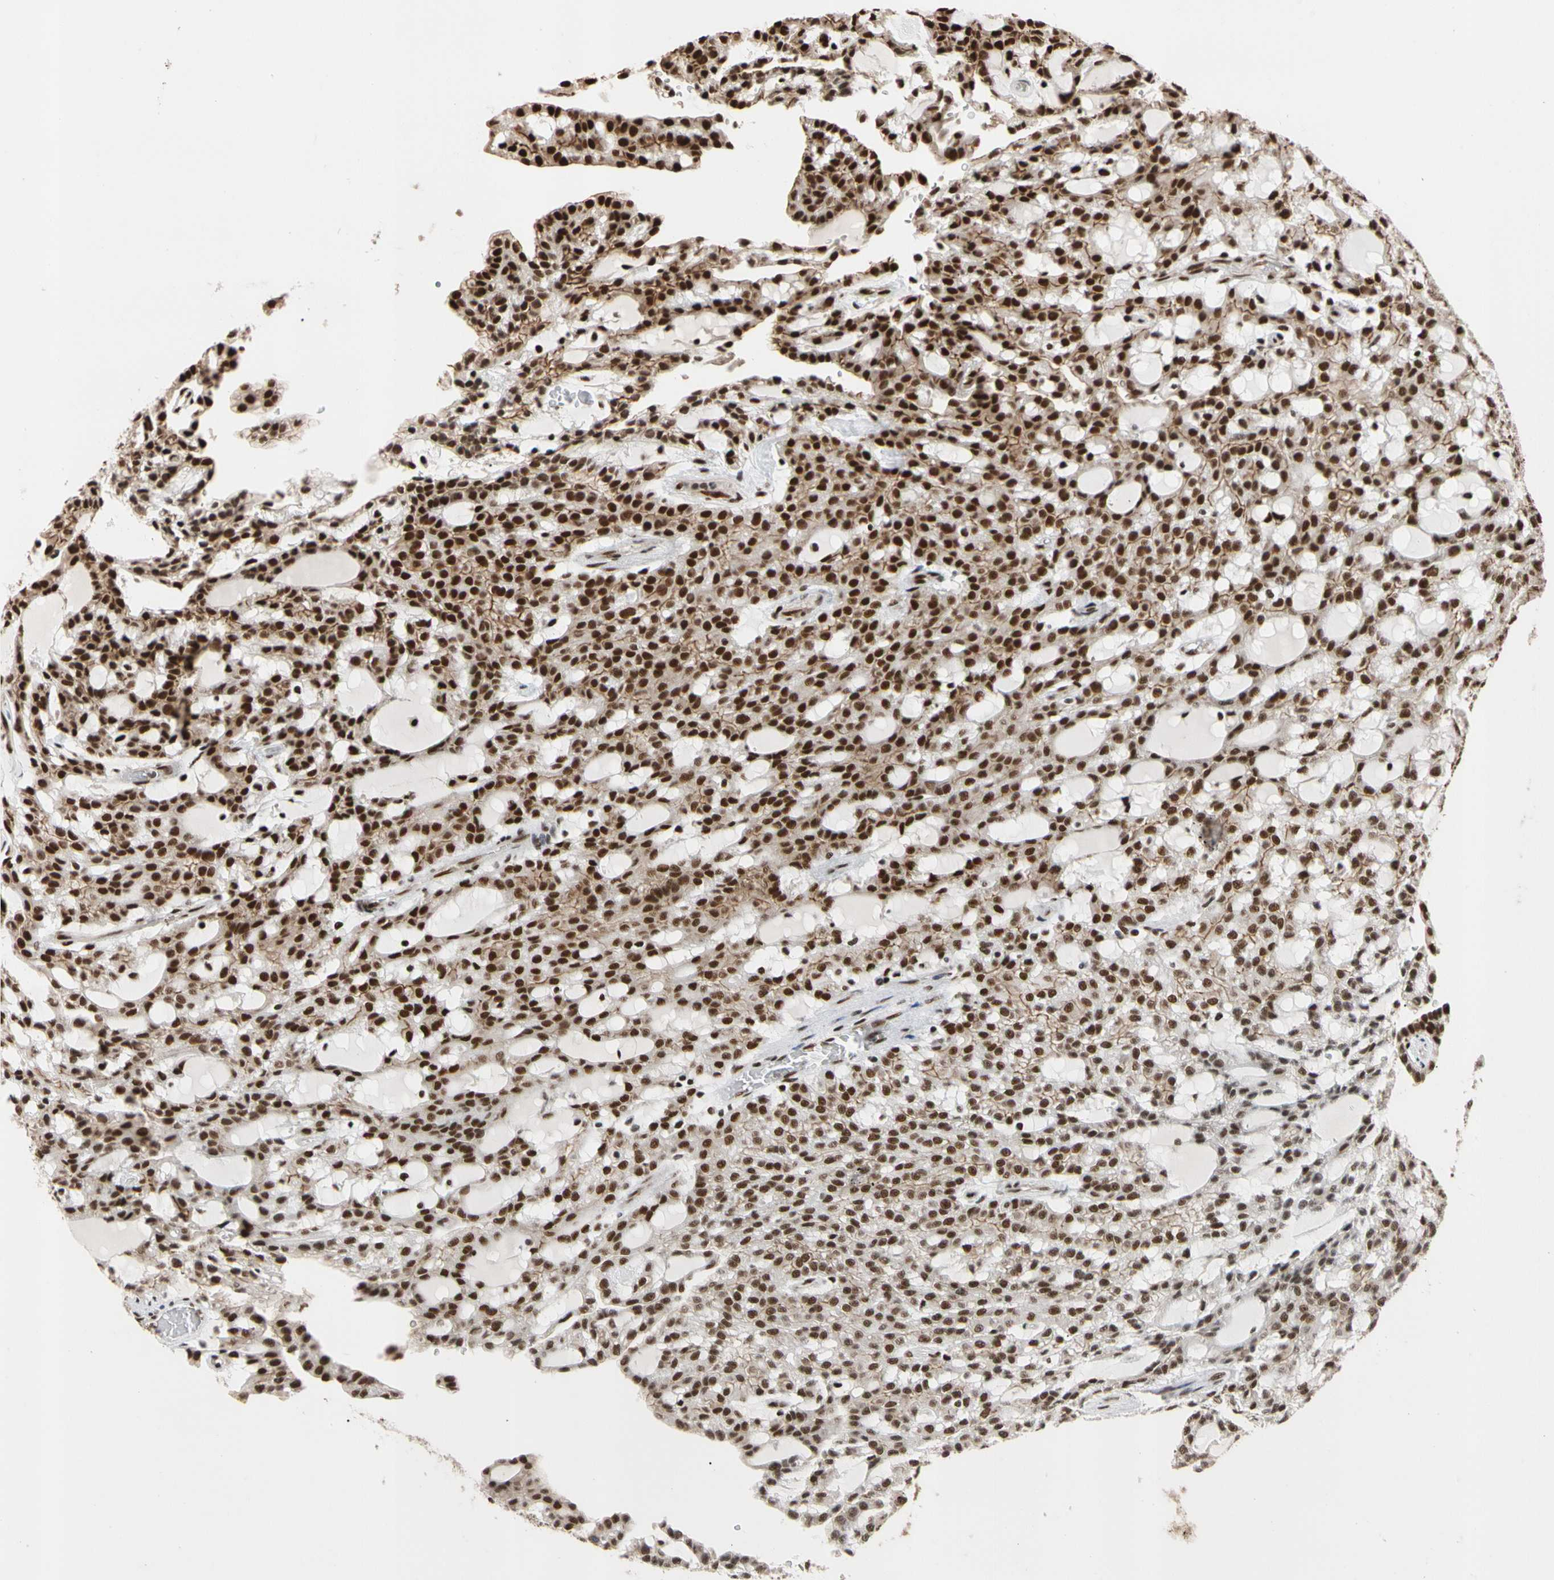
{"staining": {"intensity": "strong", "quantity": ">75%", "location": "cytoplasmic/membranous,nuclear"}, "tissue": "renal cancer", "cell_type": "Tumor cells", "image_type": "cancer", "snomed": [{"axis": "morphology", "description": "Adenocarcinoma, NOS"}, {"axis": "topography", "description": "Kidney"}], "caption": "Protein positivity by IHC reveals strong cytoplasmic/membranous and nuclear expression in approximately >75% of tumor cells in renal adenocarcinoma. (DAB (3,3'-diaminobenzidine) IHC with brightfield microscopy, high magnification).", "gene": "FAM98B", "patient": {"sex": "male", "age": 63}}